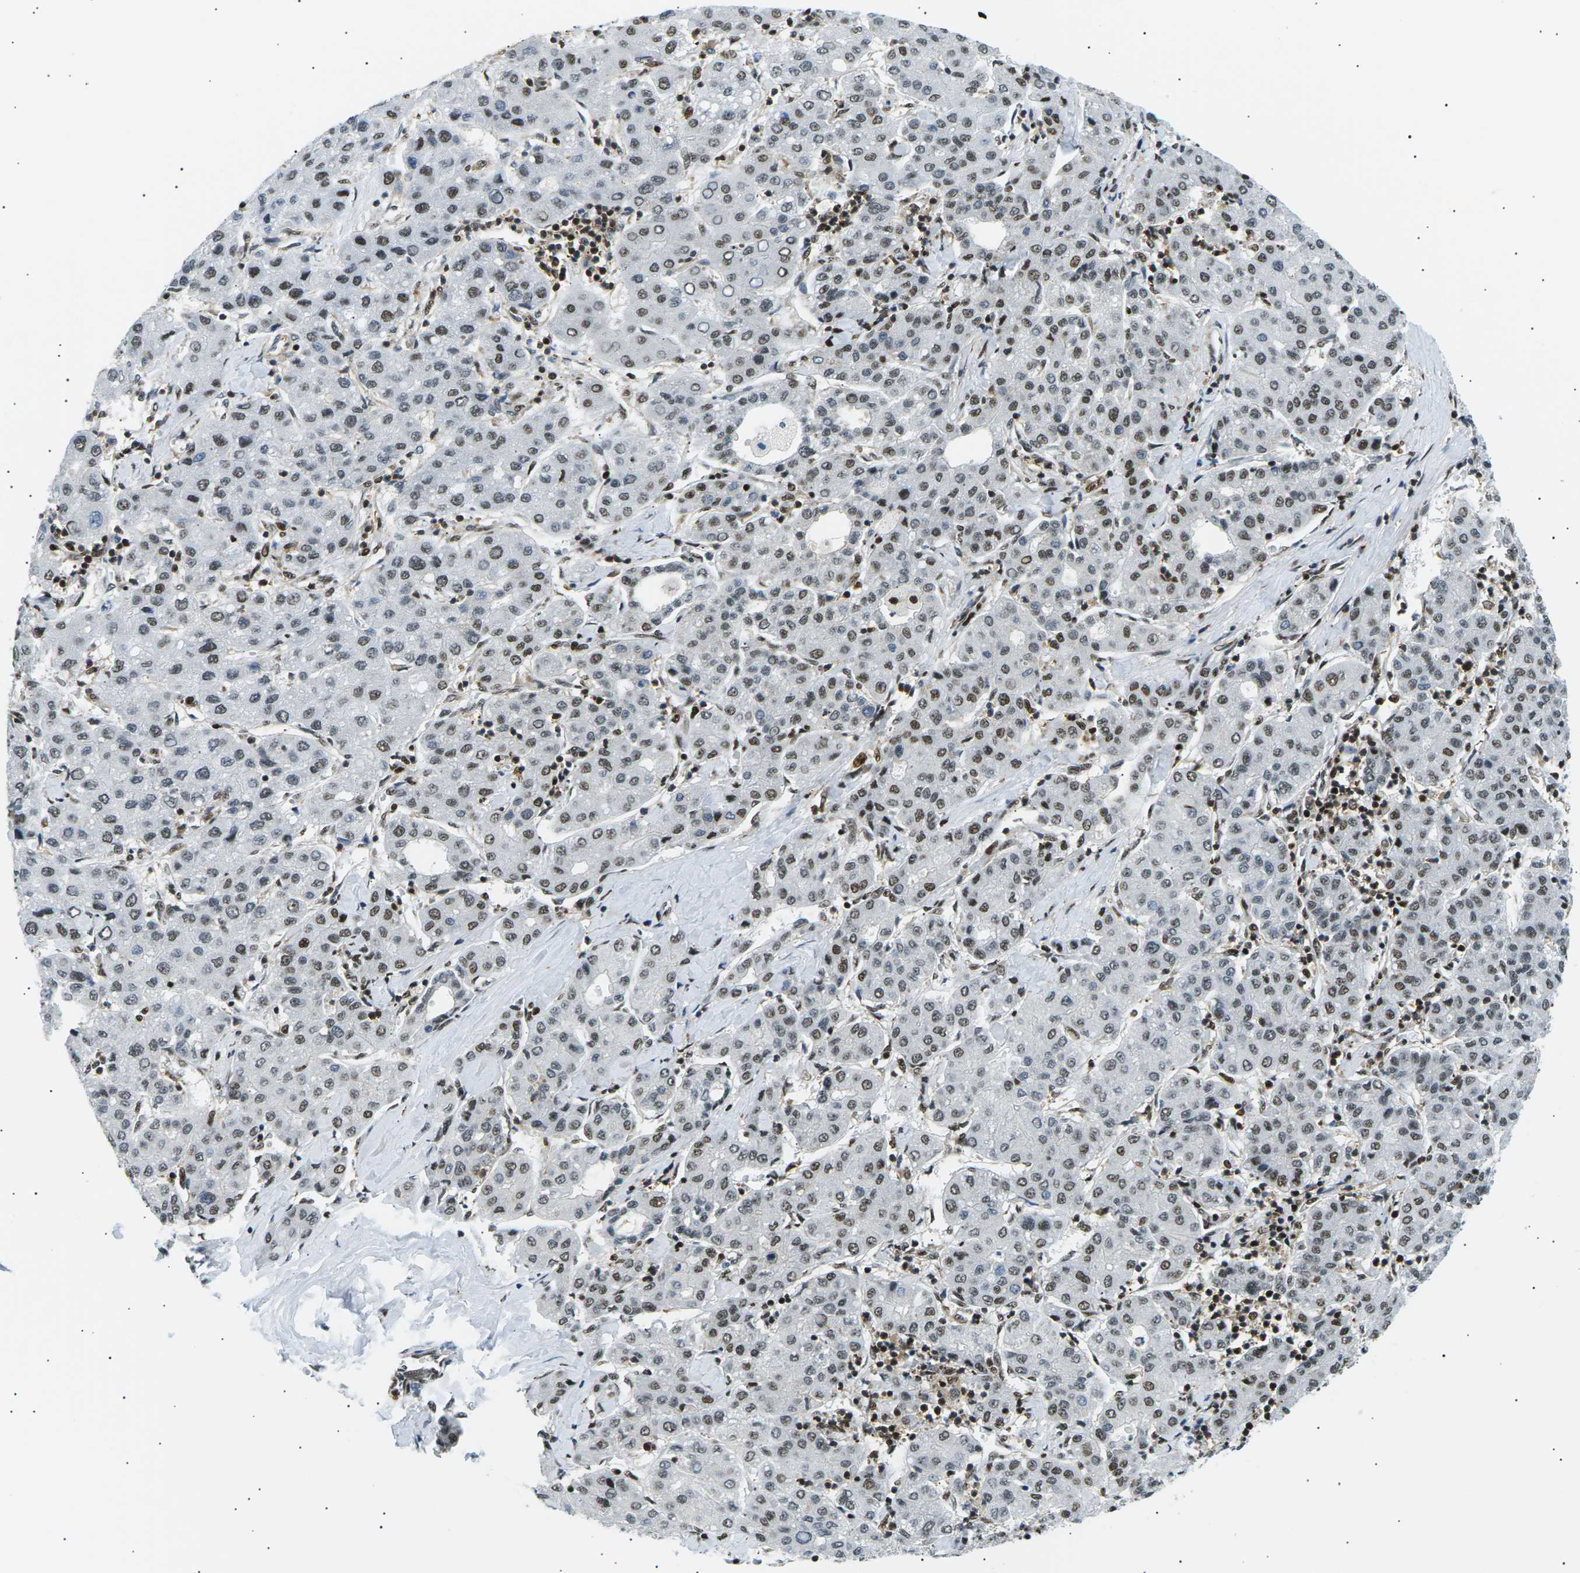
{"staining": {"intensity": "moderate", "quantity": "25%-75%", "location": "nuclear"}, "tissue": "liver cancer", "cell_type": "Tumor cells", "image_type": "cancer", "snomed": [{"axis": "morphology", "description": "Carcinoma, Hepatocellular, NOS"}, {"axis": "topography", "description": "Liver"}], "caption": "This photomicrograph displays hepatocellular carcinoma (liver) stained with IHC to label a protein in brown. The nuclear of tumor cells show moderate positivity for the protein. Nuclei are counter-stained blue.", "gene": "RPA2", "patient": {"sex": "male", "age": 65}}